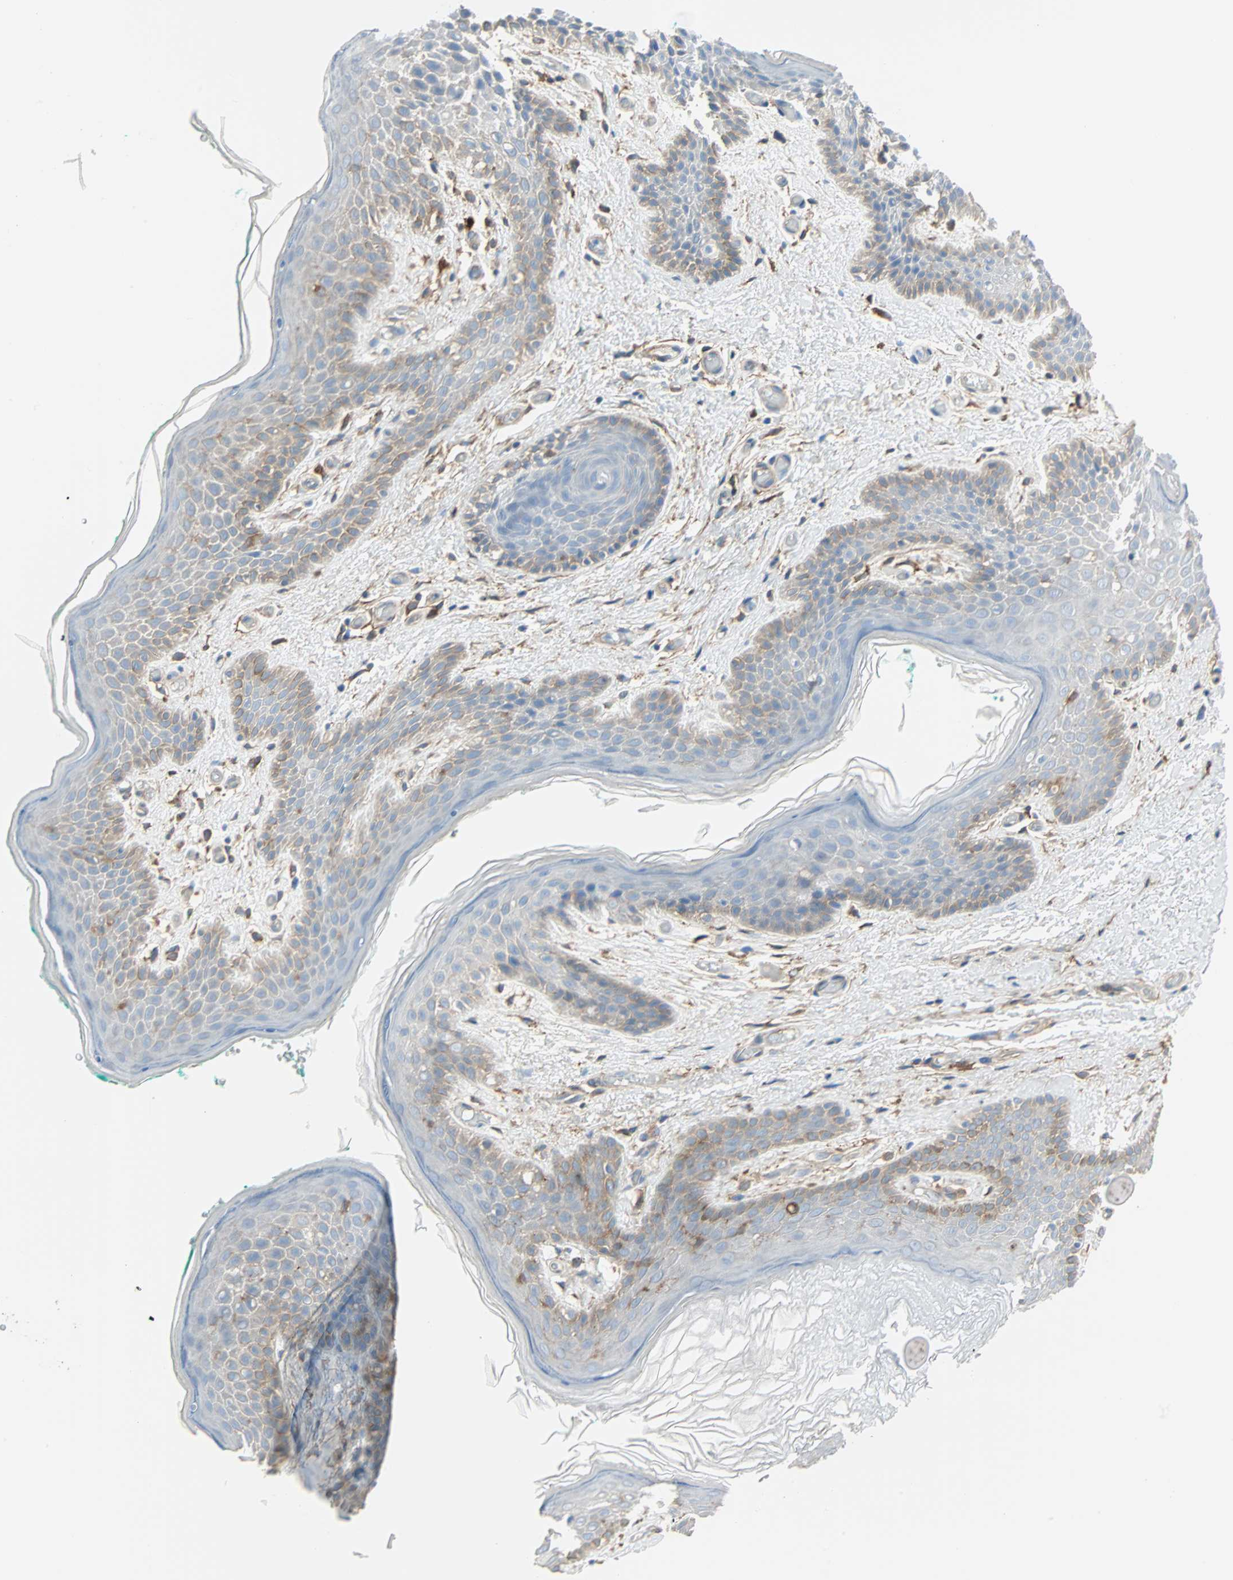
{"staining": {"intensity": "moderate", "quantity": "25%-75%", "location": "cytoplasmic/membranous"}, "tissue": "skin", "cell_type": "Epidermal cells", "image_type": "normal", "snomed": [{"axis": "morphology", "description": "Normal tissue, NOS"}, {"axis": "topography", "description": "Anal"}], "caption": "Immunohistochemistry (IHC) histopathology image of normal human skin stained for a protein (brown), which displays medium levels of moderate cytoplasmic/membranous positivity in about 25%-75% of epidermal cells.", "gene": "EPB41L2", "patient": {"sex": "male", "age": 74}}